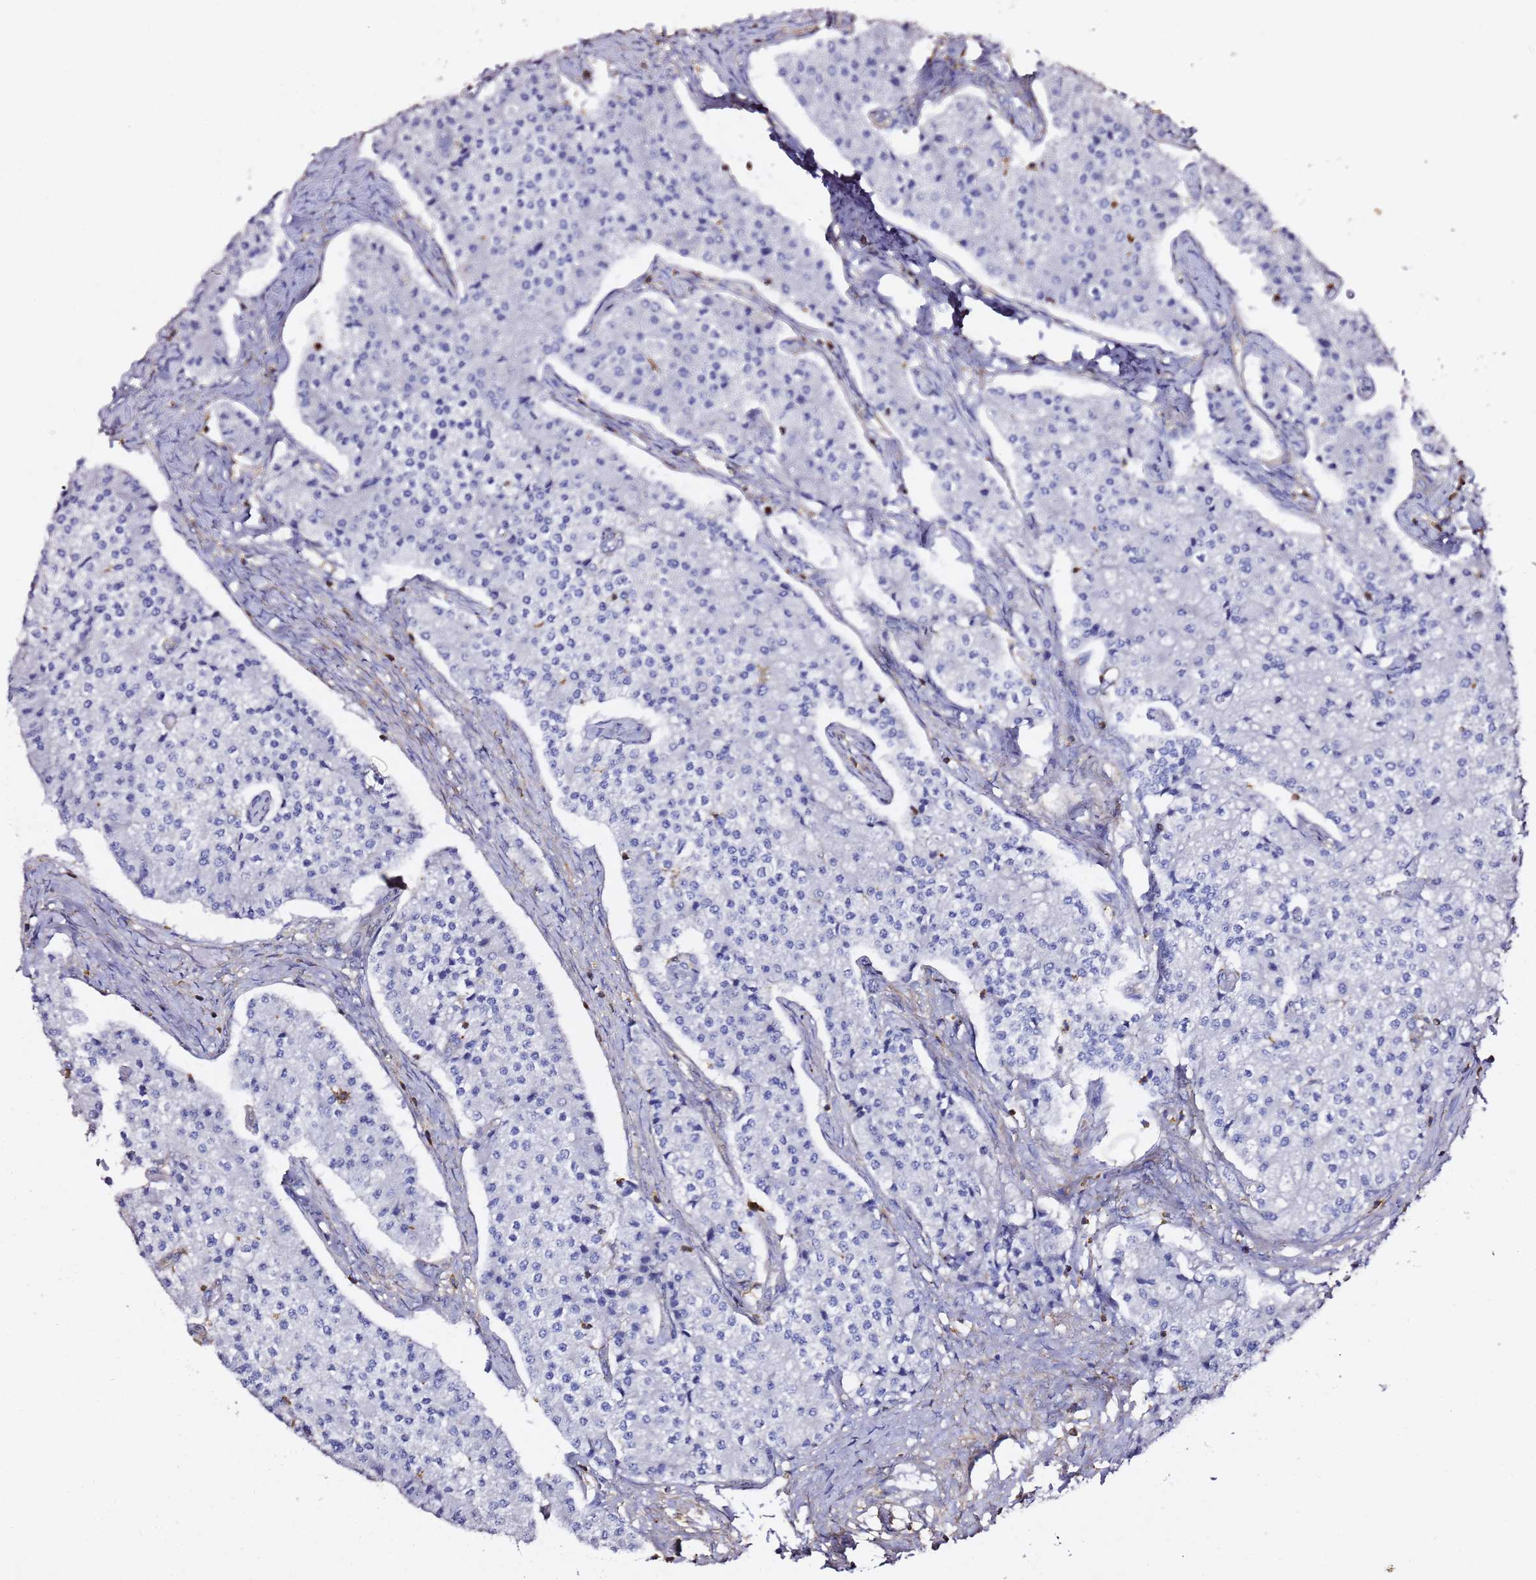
{"staining": {"intensity": "negative", "quantity": "none", "location": "none"}, "tissue": "carcinoid", "cell_type": "Tumor cells", "image_type": "cancer", "snomed": [{"axis": "morphology", "description": "Carcinoid, malignant, NOS"}, {"axis": "topography", "description": "Colon"}], "caption": "Tumor cells show no significant positivity in carcinoid (malignant).", "gene": "ZFP36L2", "patient": {"sex": "female", "age": 52}}